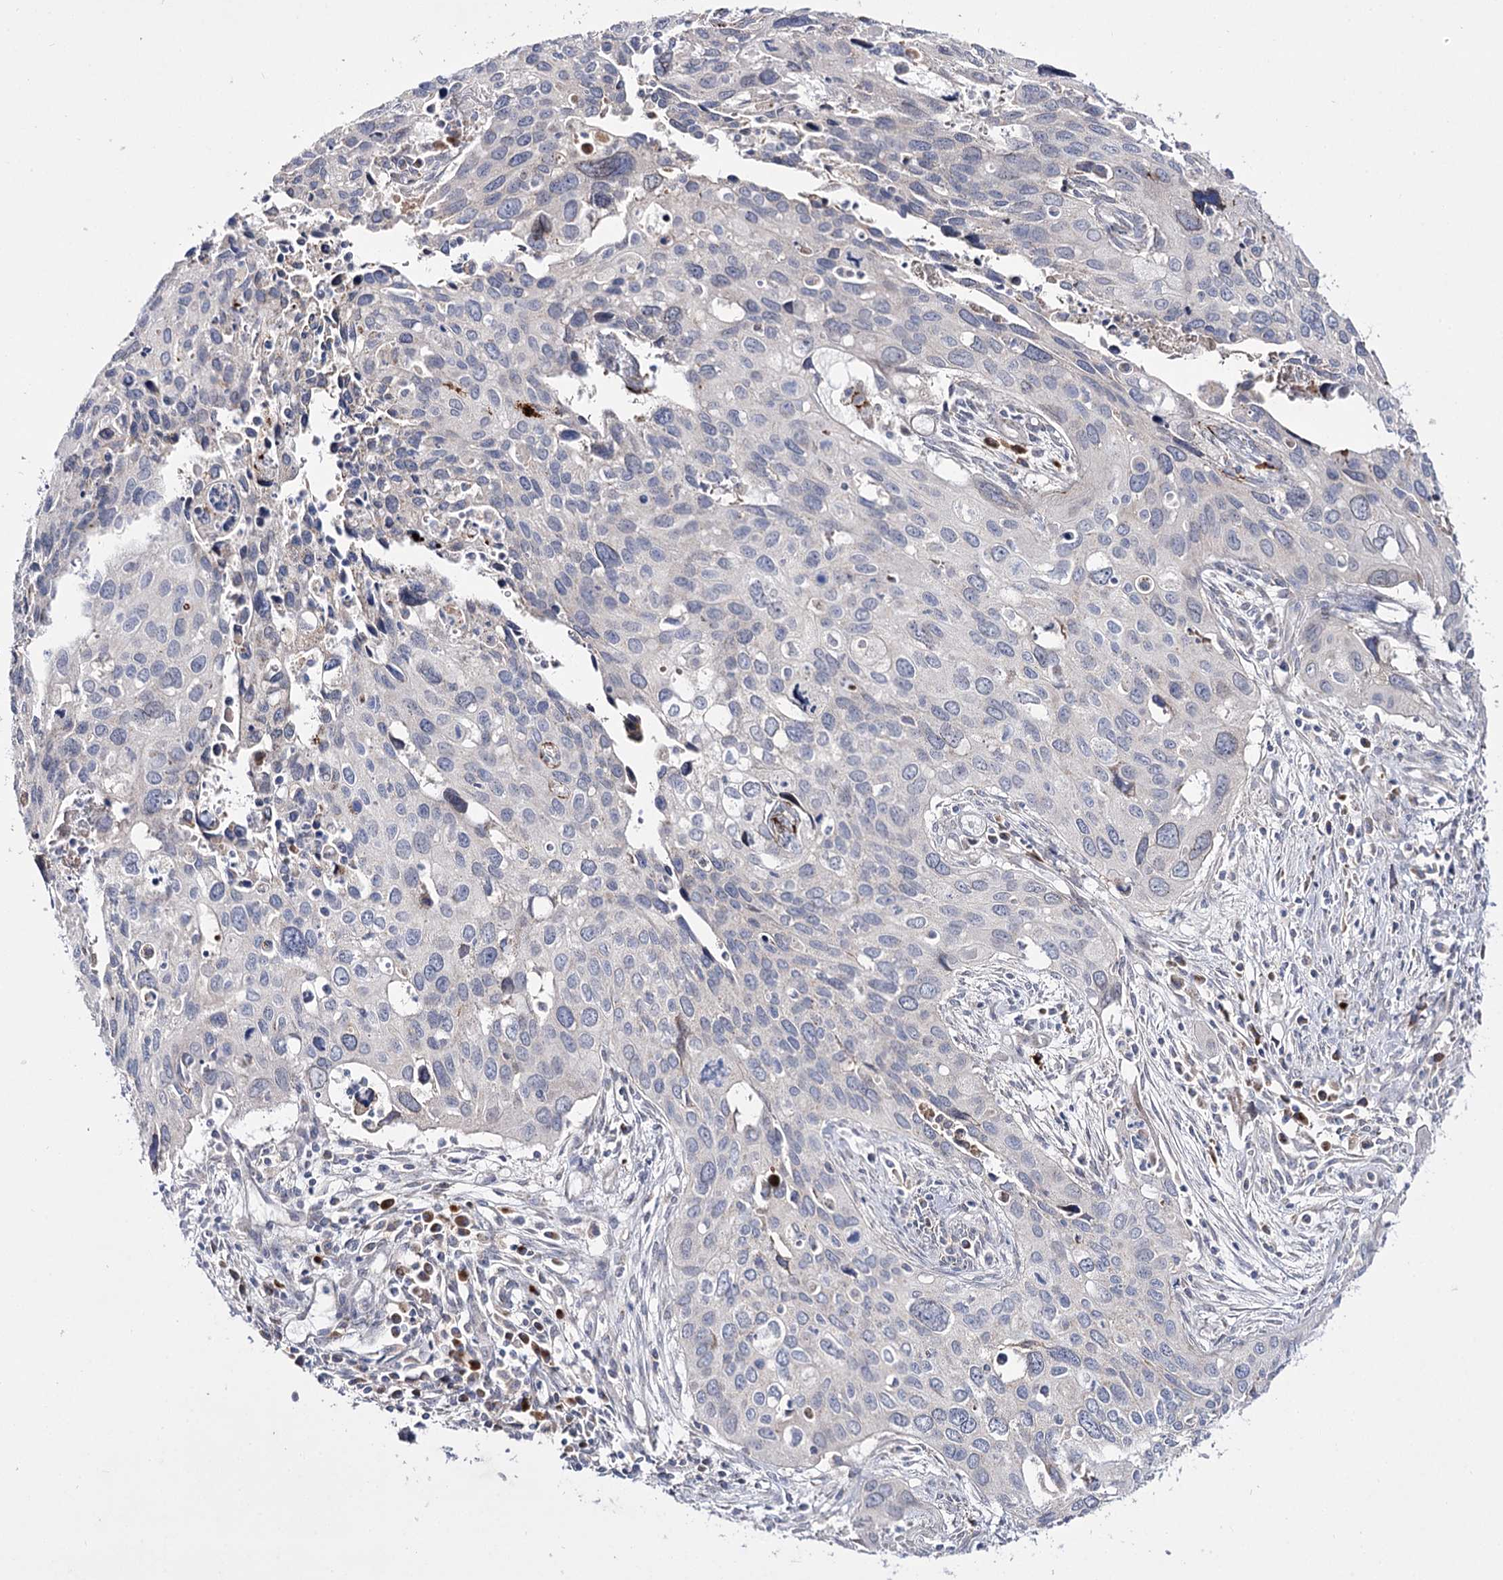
{"staining": {"intensity": "negative", "quantity": "none", "location": "none"}, "tissue": "cervical cancer", "cell_type": "Tumor cells", "image_type": "cancer", "snomed": [{"axis": "morphology", "description": "Squamous cell carcinoma, NOS"}, {"axis": "topography", "description": "Cervix"}], "caption": "This is a photomicrograph of immunohistochemistry staining of cervical cancer (squamous cell carcinoma), which shows no expression in tumor cells.", "gene": "C11orf80", "patient": {"sex": "female", "age": 55}}